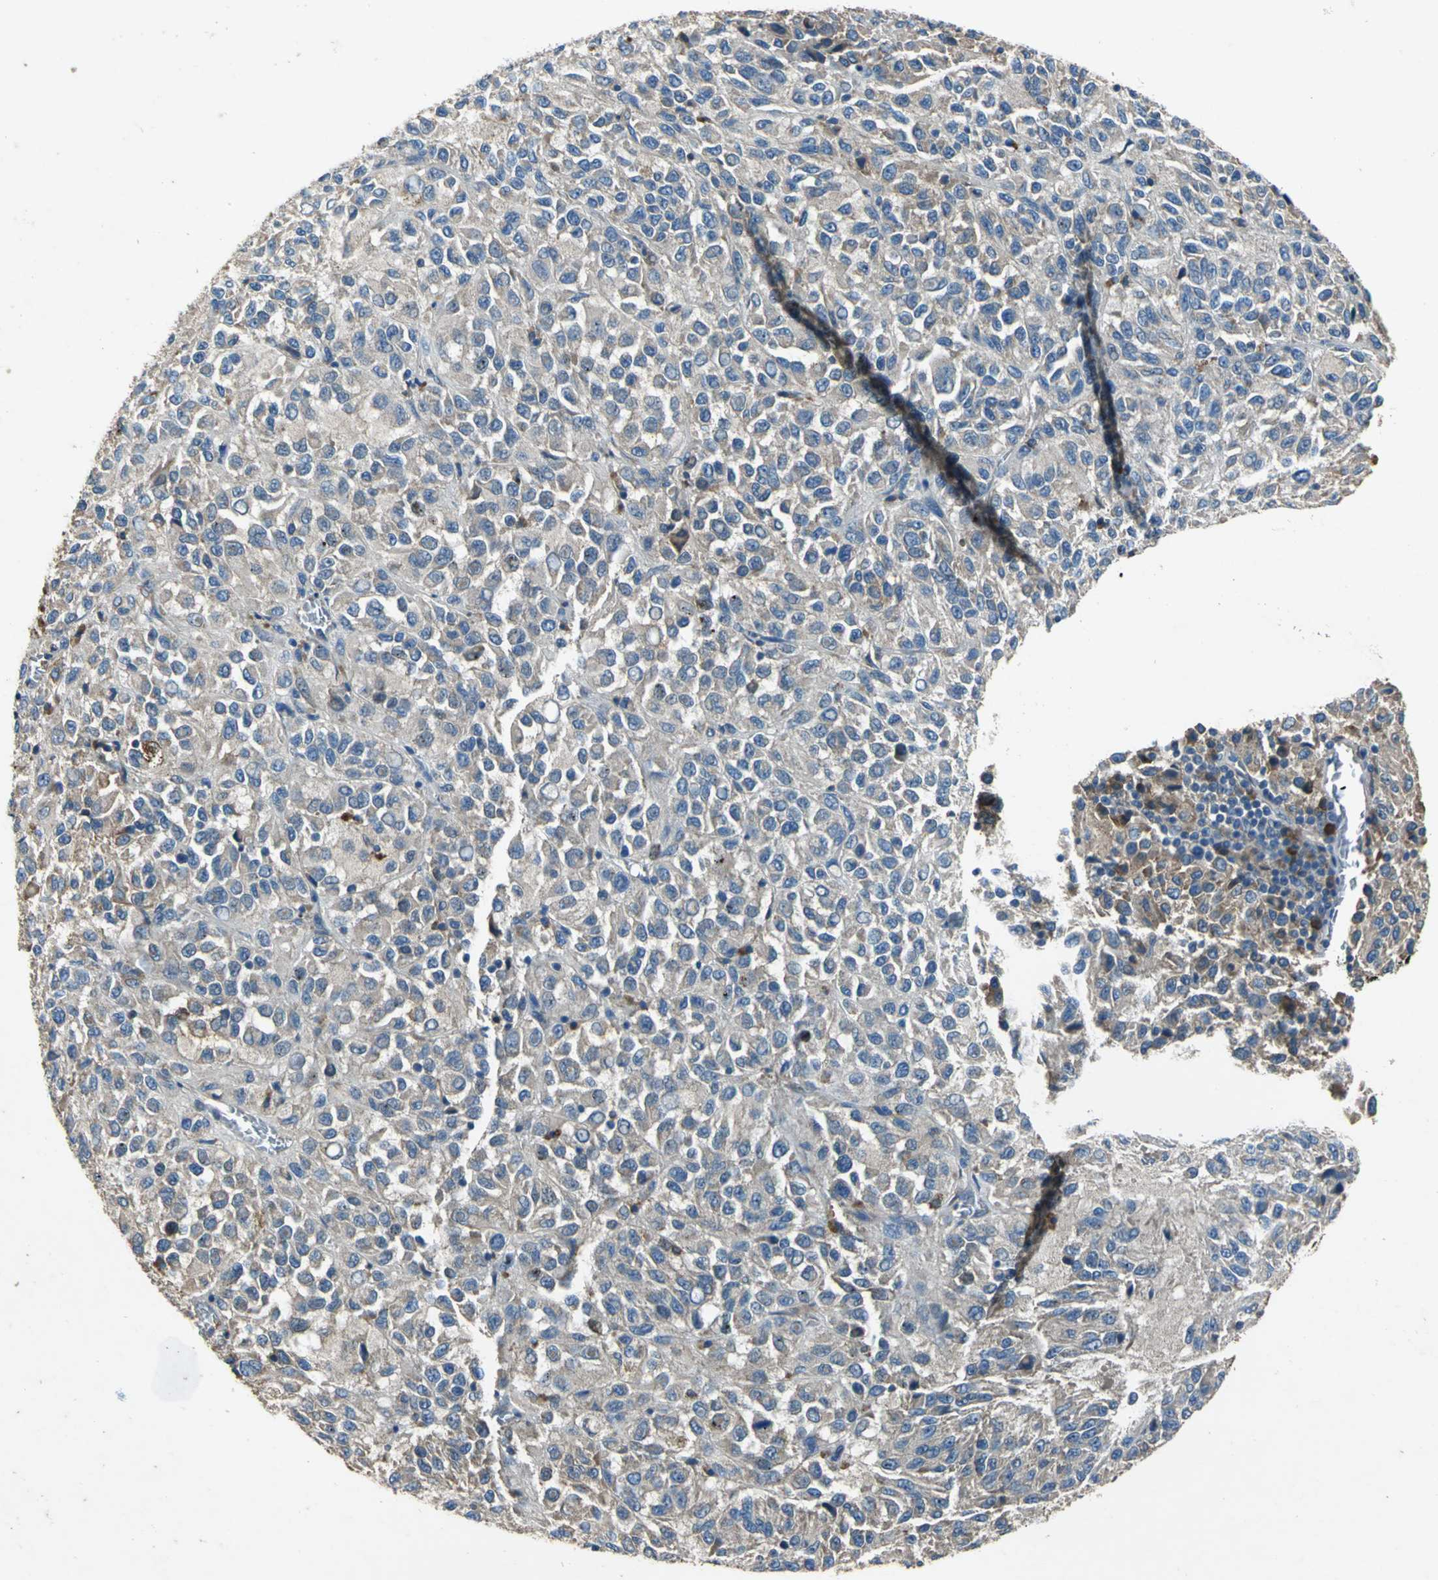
{"staining": {"intensity": "weak", "quantity": ">75%", "location": "cytoplasmic/membranous"}, "tissue": "melanoma", "cell_type": "Tumor cells", "image_type": "cancer", "snomed": [{"axis": "morphology", "description": "Malignant melanoma, Metastatic site"}, {"axis": "topography", "description": "Lung"}], "caption": "This photomicrograph exhibits melanoma stained with IHC to label a protein in brown. The cytoplasmic/membranous of tumor cells show weak positivity for the protein. Nuclei are counter-stained blue.", "gene": "HEPH", "patient": {"sex": "male", "age": 64}}